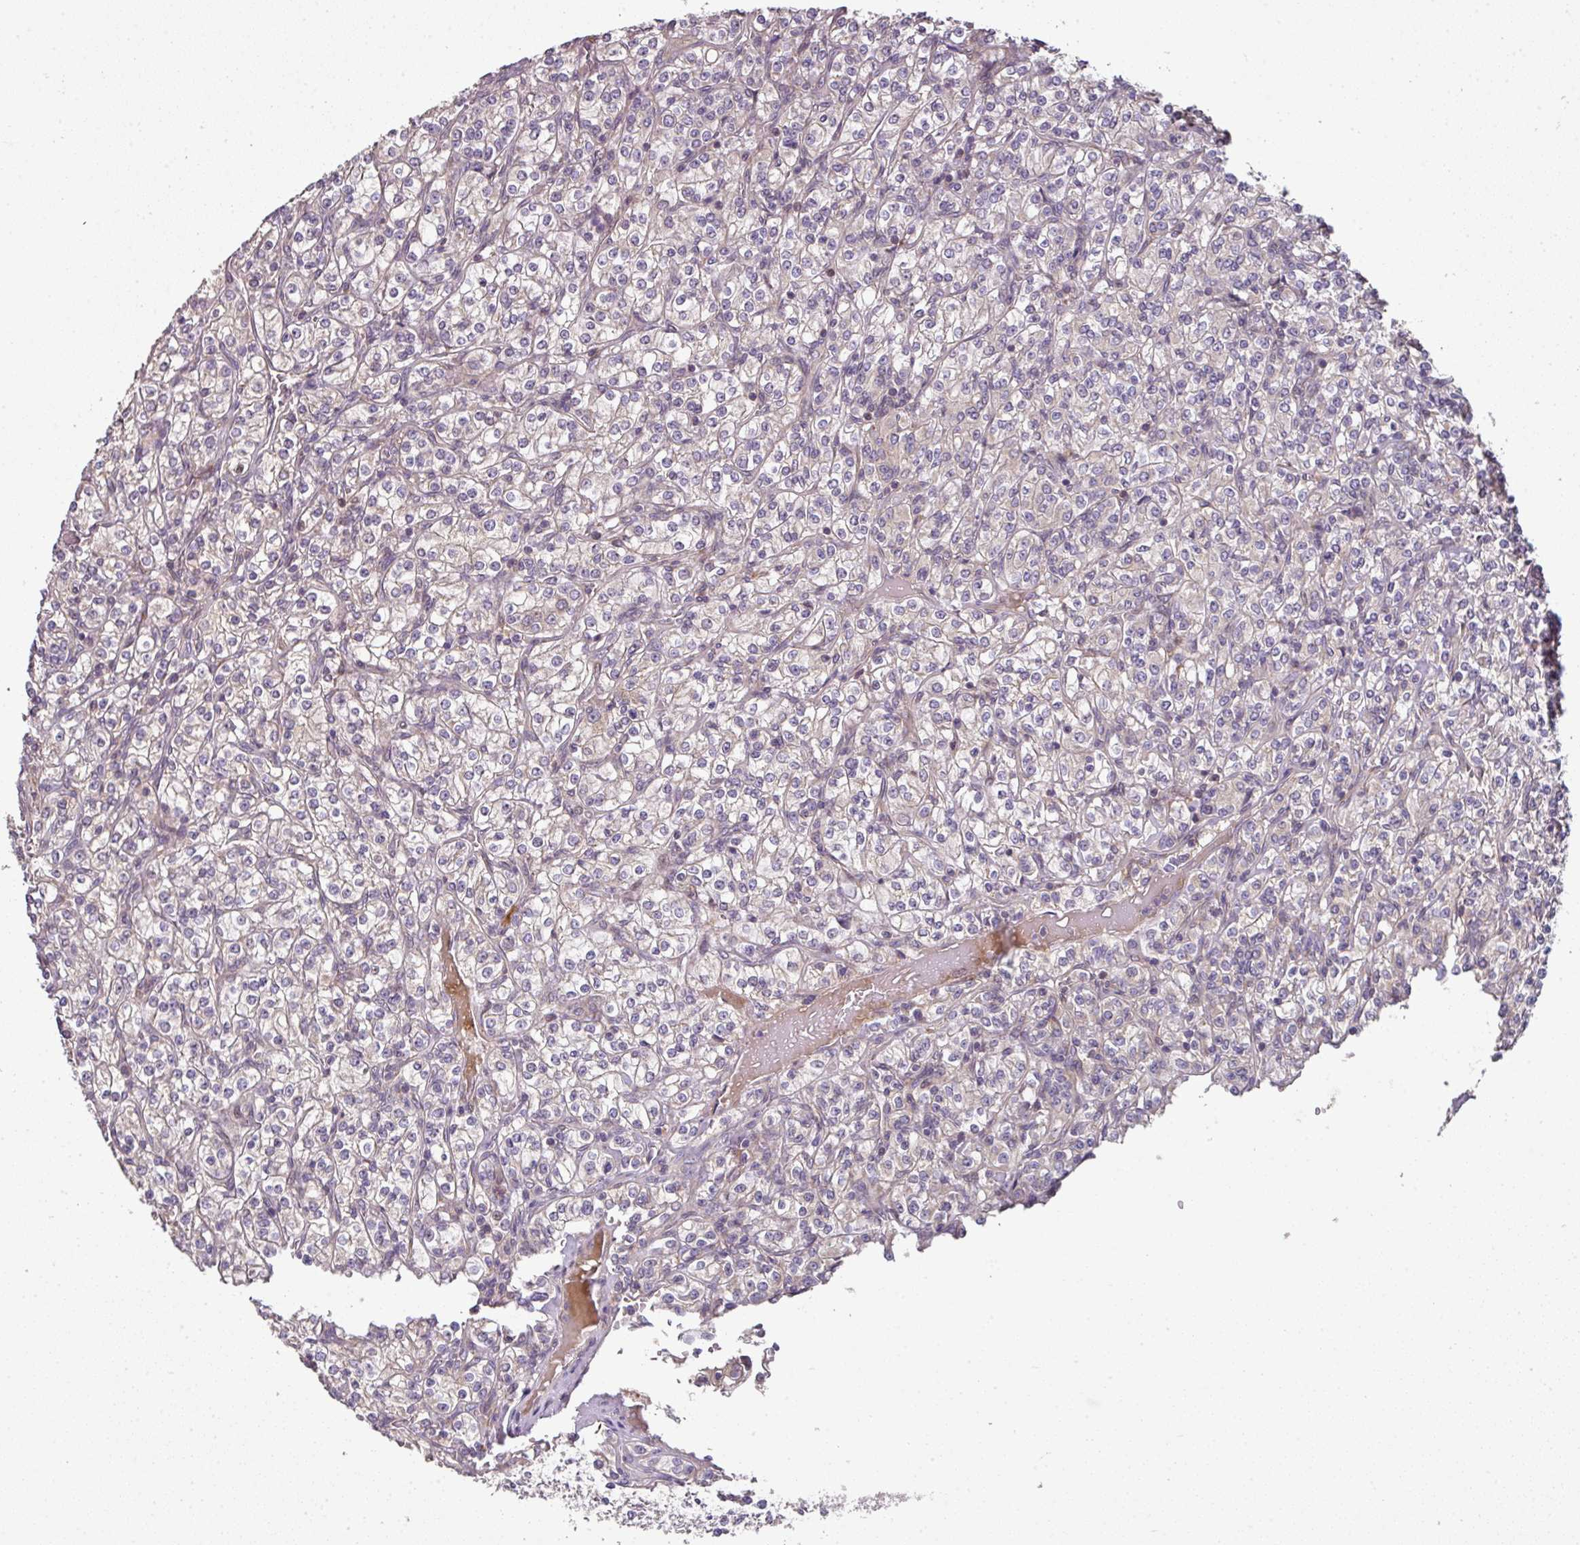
{"staining": {"intensity": "negative", "quantity": "none", "location": "none"}, "tissue": "renal cancer", "cell_type": "Tumor cells", "image_type": "cancer", "snomed": [{"axis": "morphology", "description": "Adenocarcinoma, NOS"}, {"axis": "topography", "description": "Kidney"}], "caption": "The micrograph exhibits no significant positivity in tumor cells of renal cancer. The staining is performed using DAB (3,3'-diaminobenzidine) brown chromogen with nuclei counter-stained in using hematoxylin.", "gene": "SPCS3", "patient": {"sex": "male", "age": 77}}